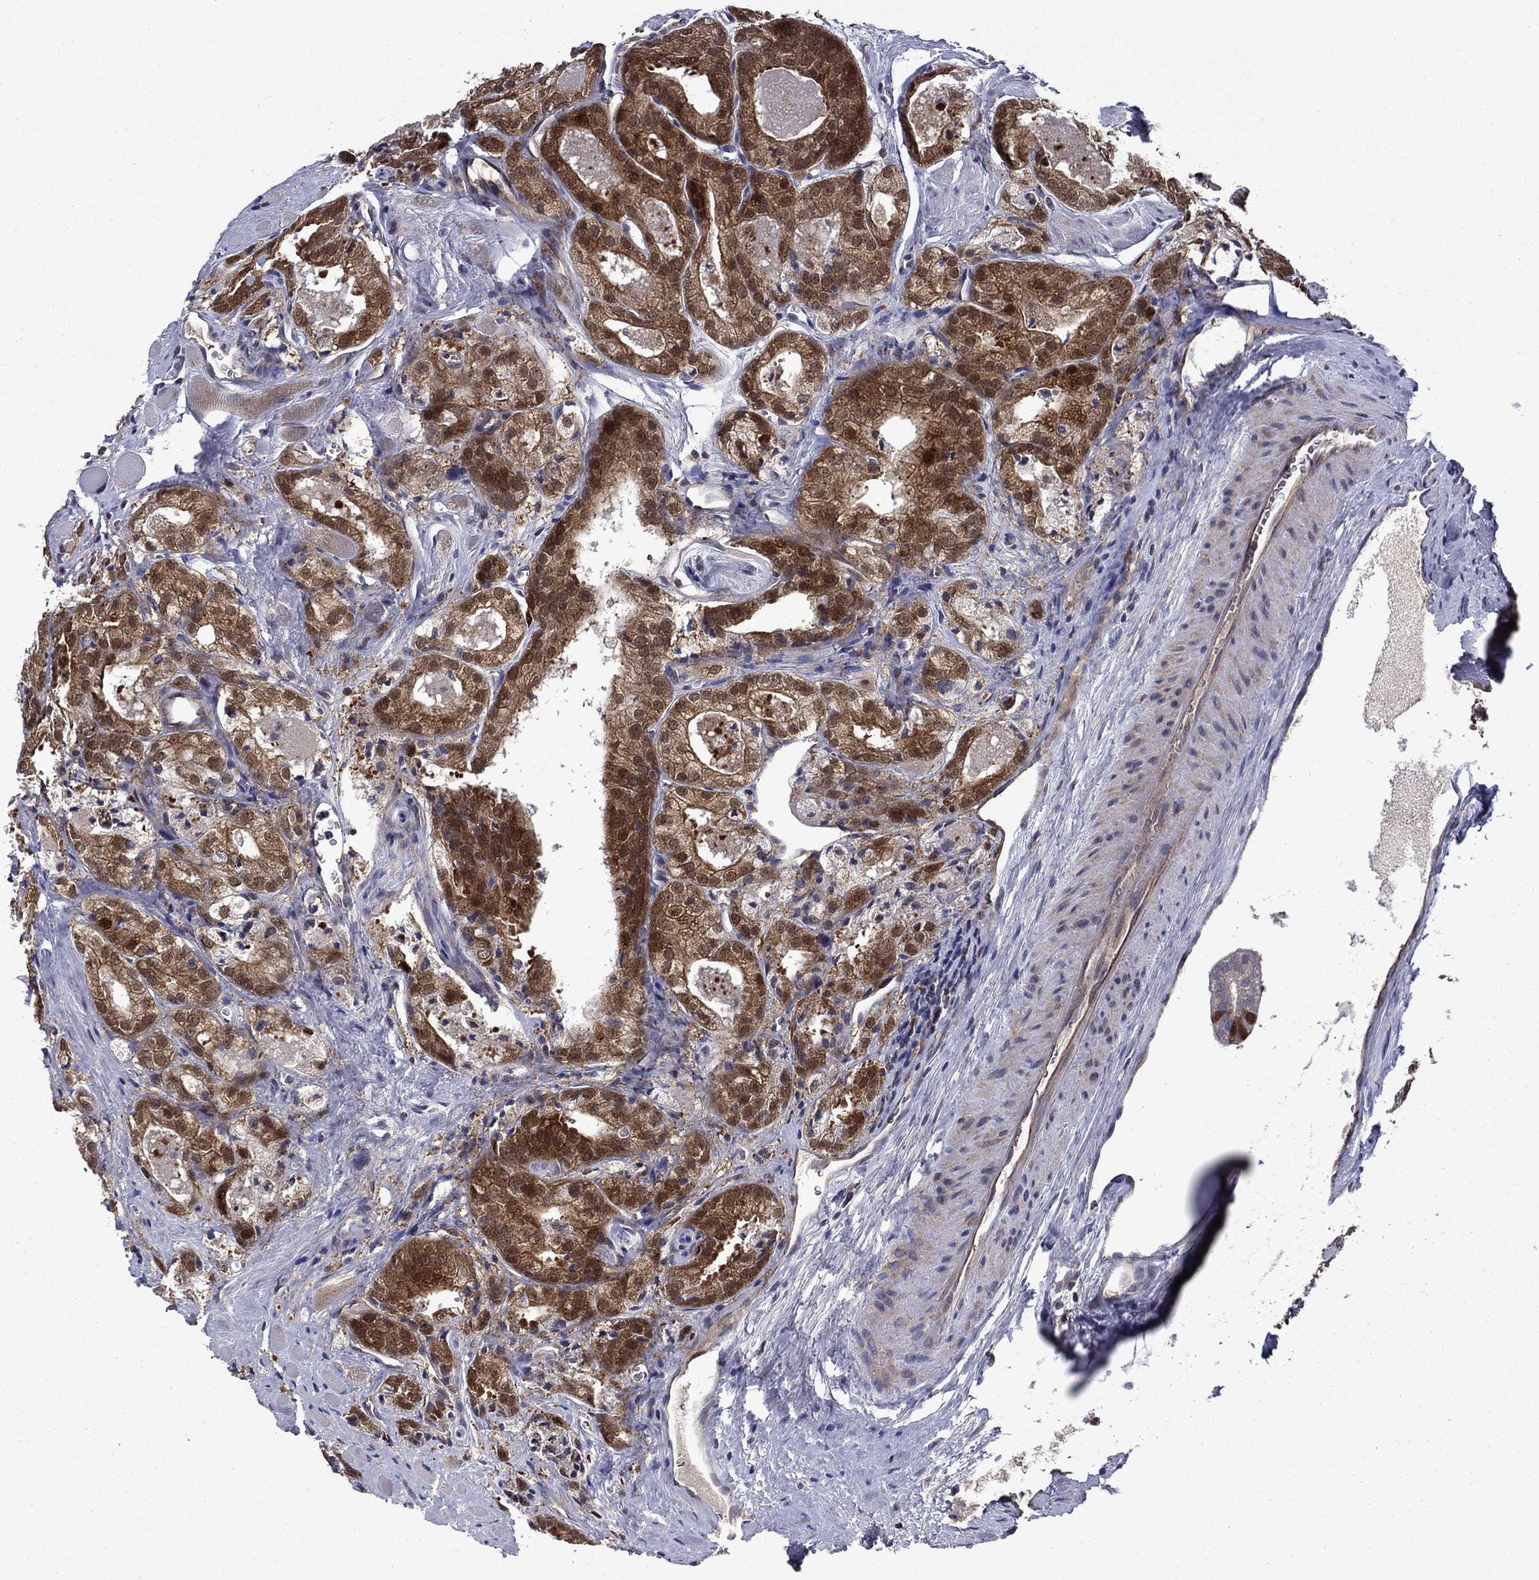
{"staining": {"intensity": "strong", "quantity": "25%-75%", "location": "cytoplasmic/membranous"}, "tissue": "prostate cancer", "cell_type": "Tumor cells", "image_type": "cancer", "snomed": [{"axis": "morphology", "description": "Adenocarcinoma, NOS"}, {"axis": "morphology", "description": "Adenocarcinoma, High grade"}, {"axis": "topography", "description": "Prostate"}], "caption": "Adenocarcinoma (prostate) stained for a protein reveals strong cytoplasmic/membranous positivity in tumor cells.", "gene": "TPMT", "patient": {"sex": "male", "age": 70}}